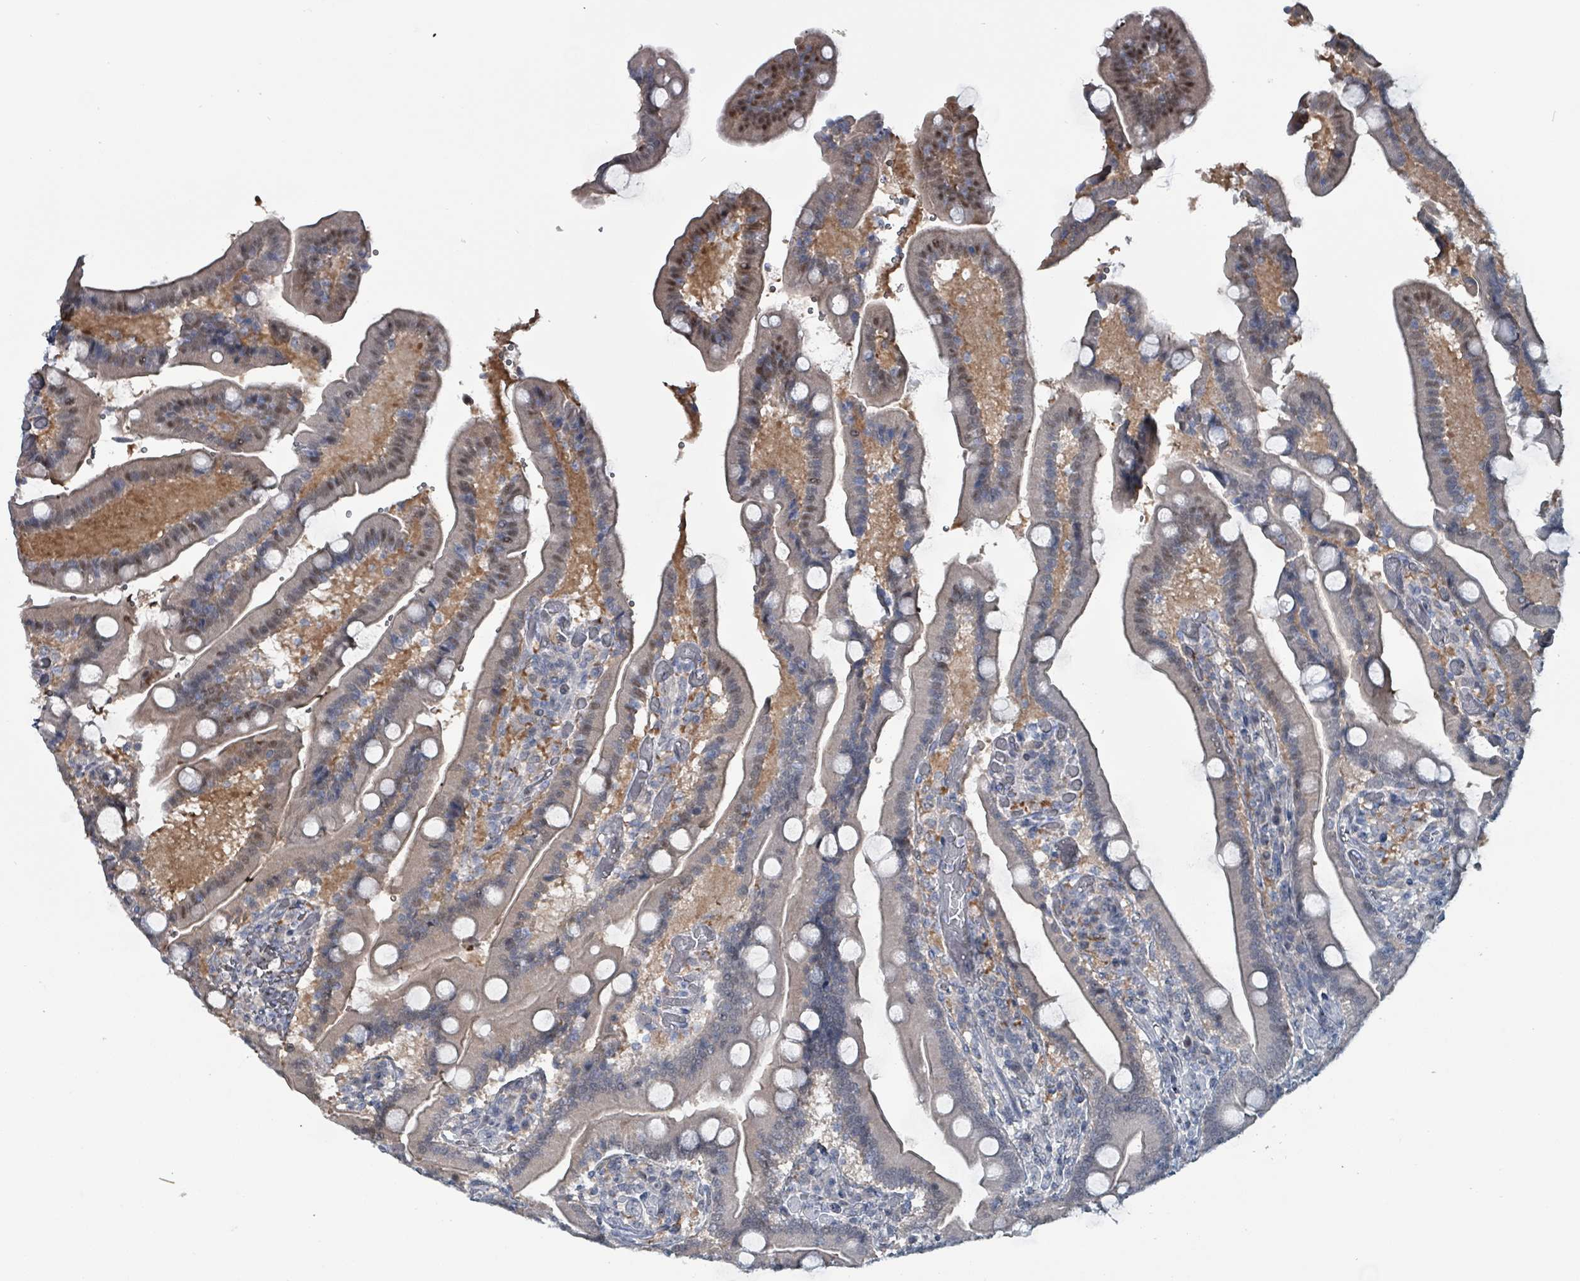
{"staining": {"intensity": "moderate", "quantity": "<25%", "location": "nuclear"}, "tissue": "duodenum", "cell_type": "Glandular cells", "image_type": "normal", "snomed": [{"axis": "morphology", "description": "Normal tissue, NOS"}, {"axis": "topography", "description": "Duodenum"}], "caption": "DAB immunohistochemical staining of normal human duodenum reveals moderate nuclear protein positivity in about <25% of glandular cells. (Brightfield microscopy of DAB IHC at high magnification).", "gene": "BIVM", "patient": {"sex": "female", "age": 62}}